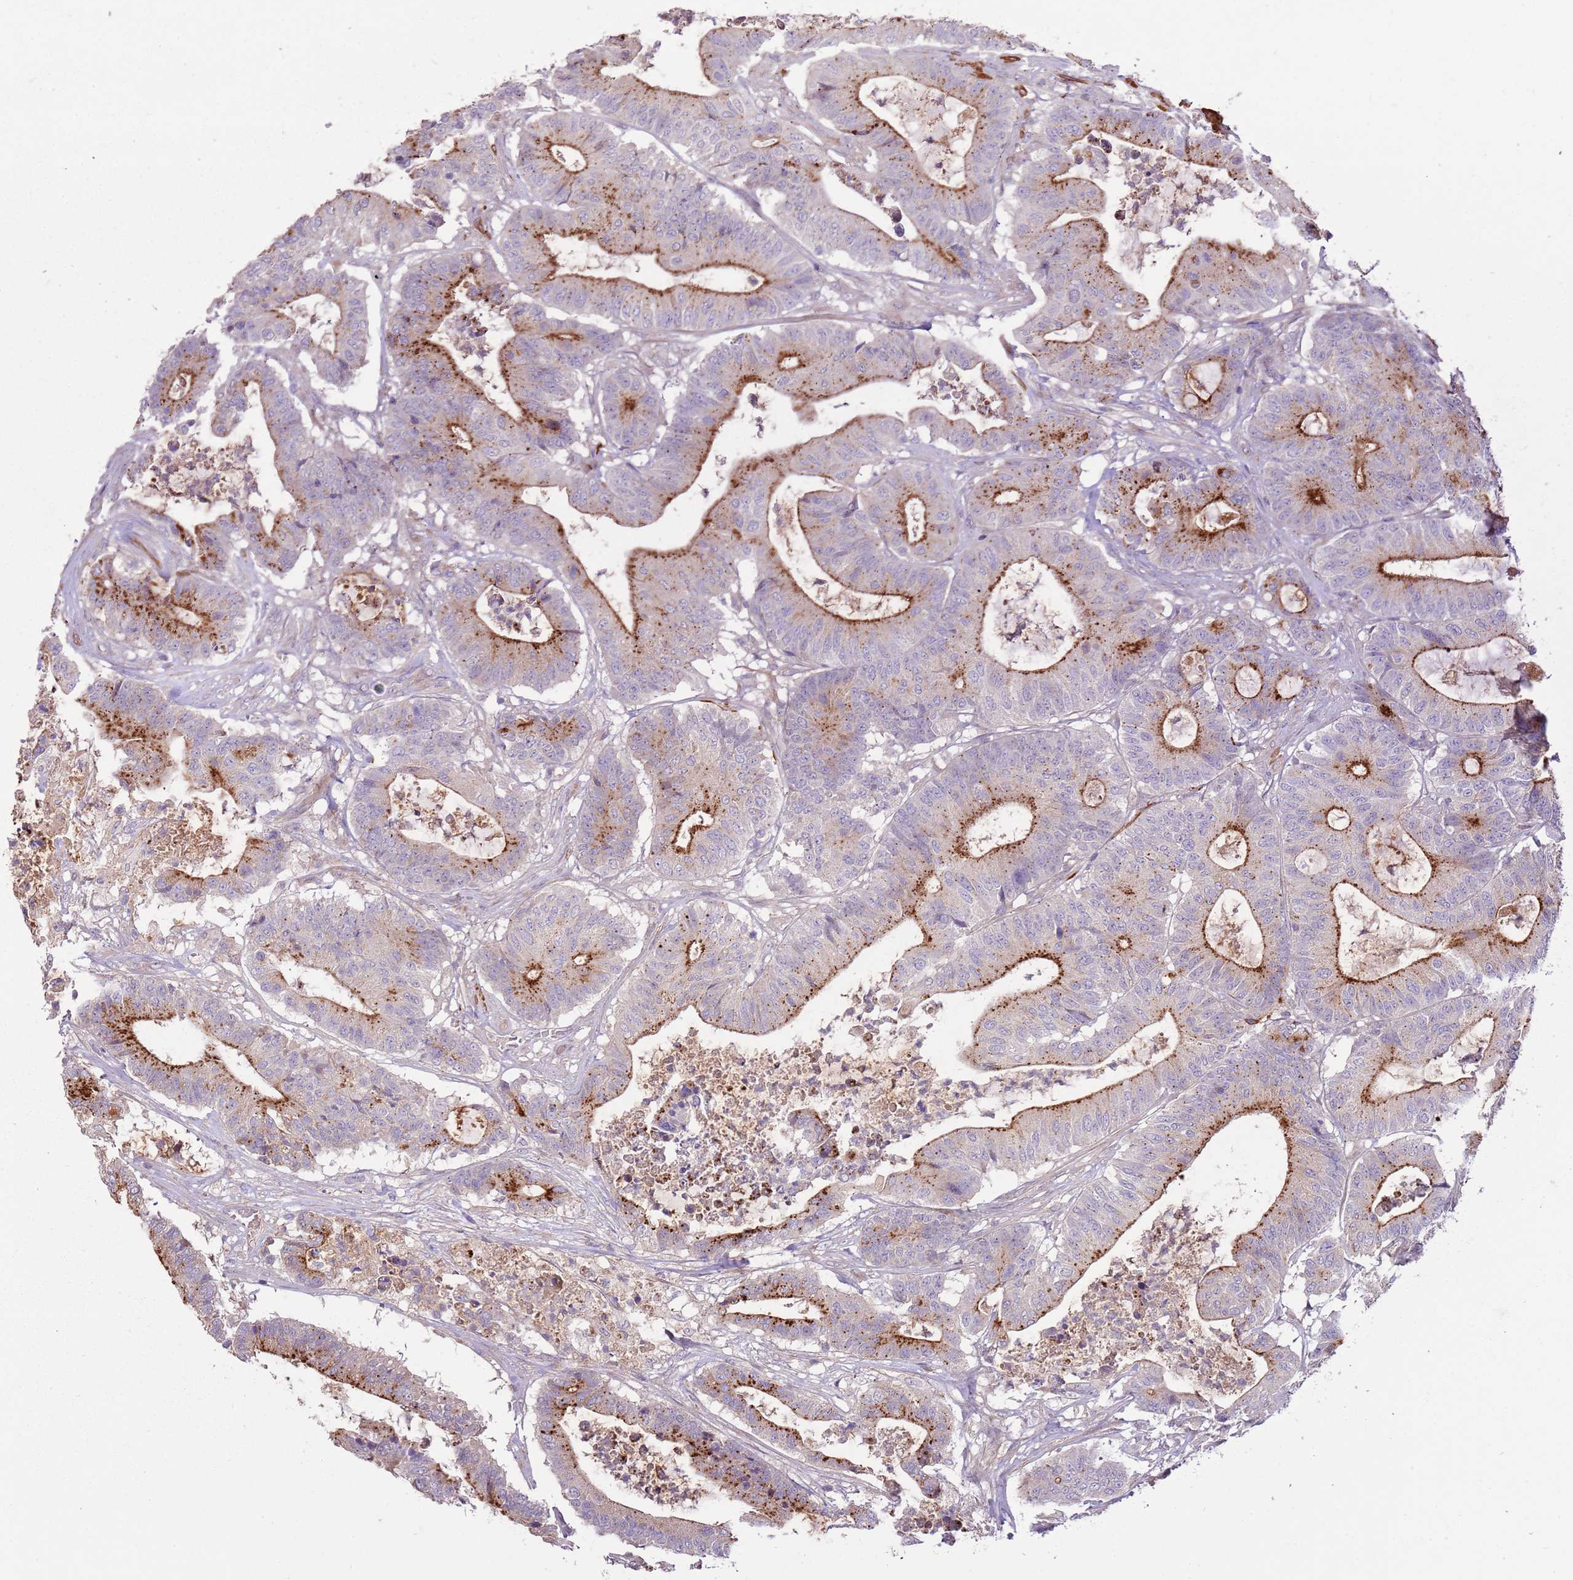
{"staining": {"intensity": "moderate", "quantity": ">75%", "location": "cytoplasmic/membranous"}, "tissue": "colorectal cancer", "cell_type": "Tumor cells", "image_type": "cancer", "snomed": [{"axis": "morphology", "description": "Adenocarcinoma, NOS"}, {"axis": "topography", "description": "Colon"}], "caption": "A photomicrograph of colorectal cancer (adenocarcinoma) stained for a protein demonstrates moderate cytoplasmic/membranous brown staining in tumor cells.", "gene": "RNF128", "patient": {"sex": "female", "age": 84}}